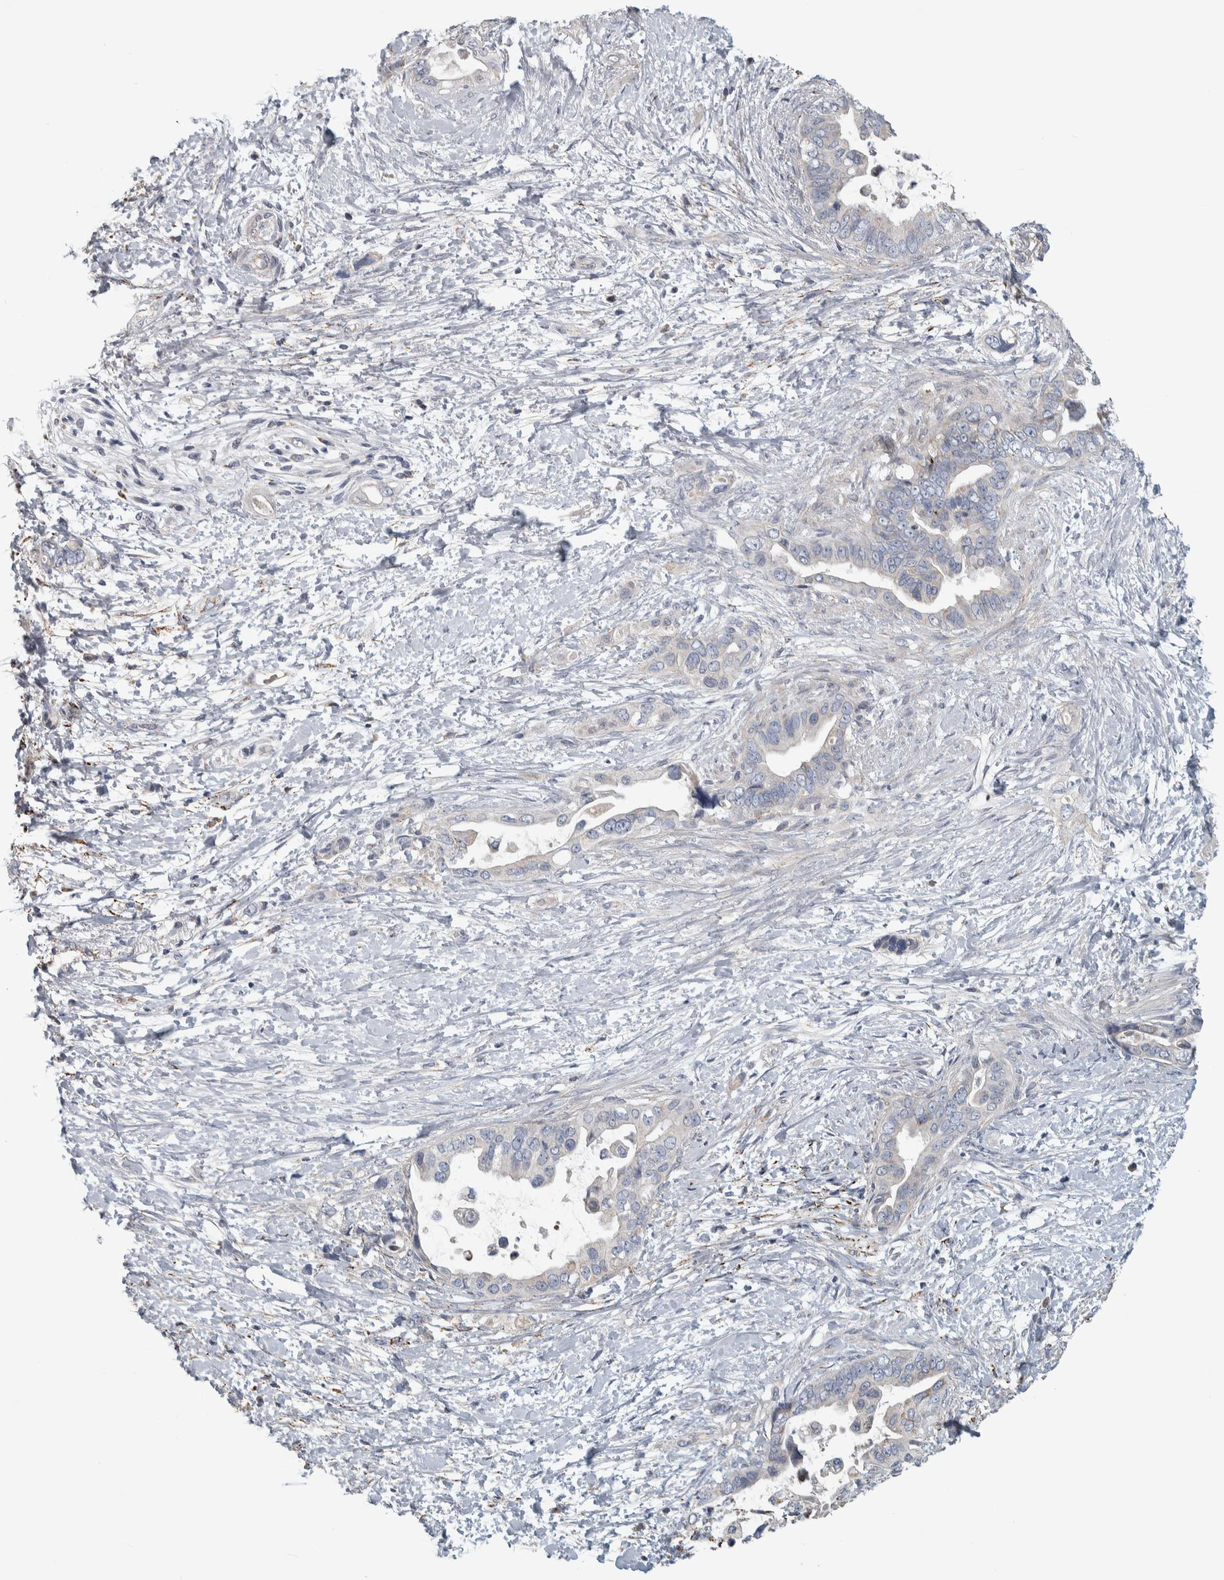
{"staining": {"intensity": "weak", "quantity": "<25%", "location": "cytoplasmic/membranous"}, "tissue": "pancreatic cancer", "cell_type": "Tumor cells", "image_type": "cancer", "snomed": [{"axis": "morphology", "description": "Adenocarcinoma, NOS"}, {"axis": "topography", "description": "Pancreas"}], "caption": "High power microscopy image of an immunohistochemistry (IHC) photomicrograph of pancreatic cancer, revealing no significant staining in tumor cells.", "gene": "FAM78A", "patient": {"sex": "female", "age": 56}}